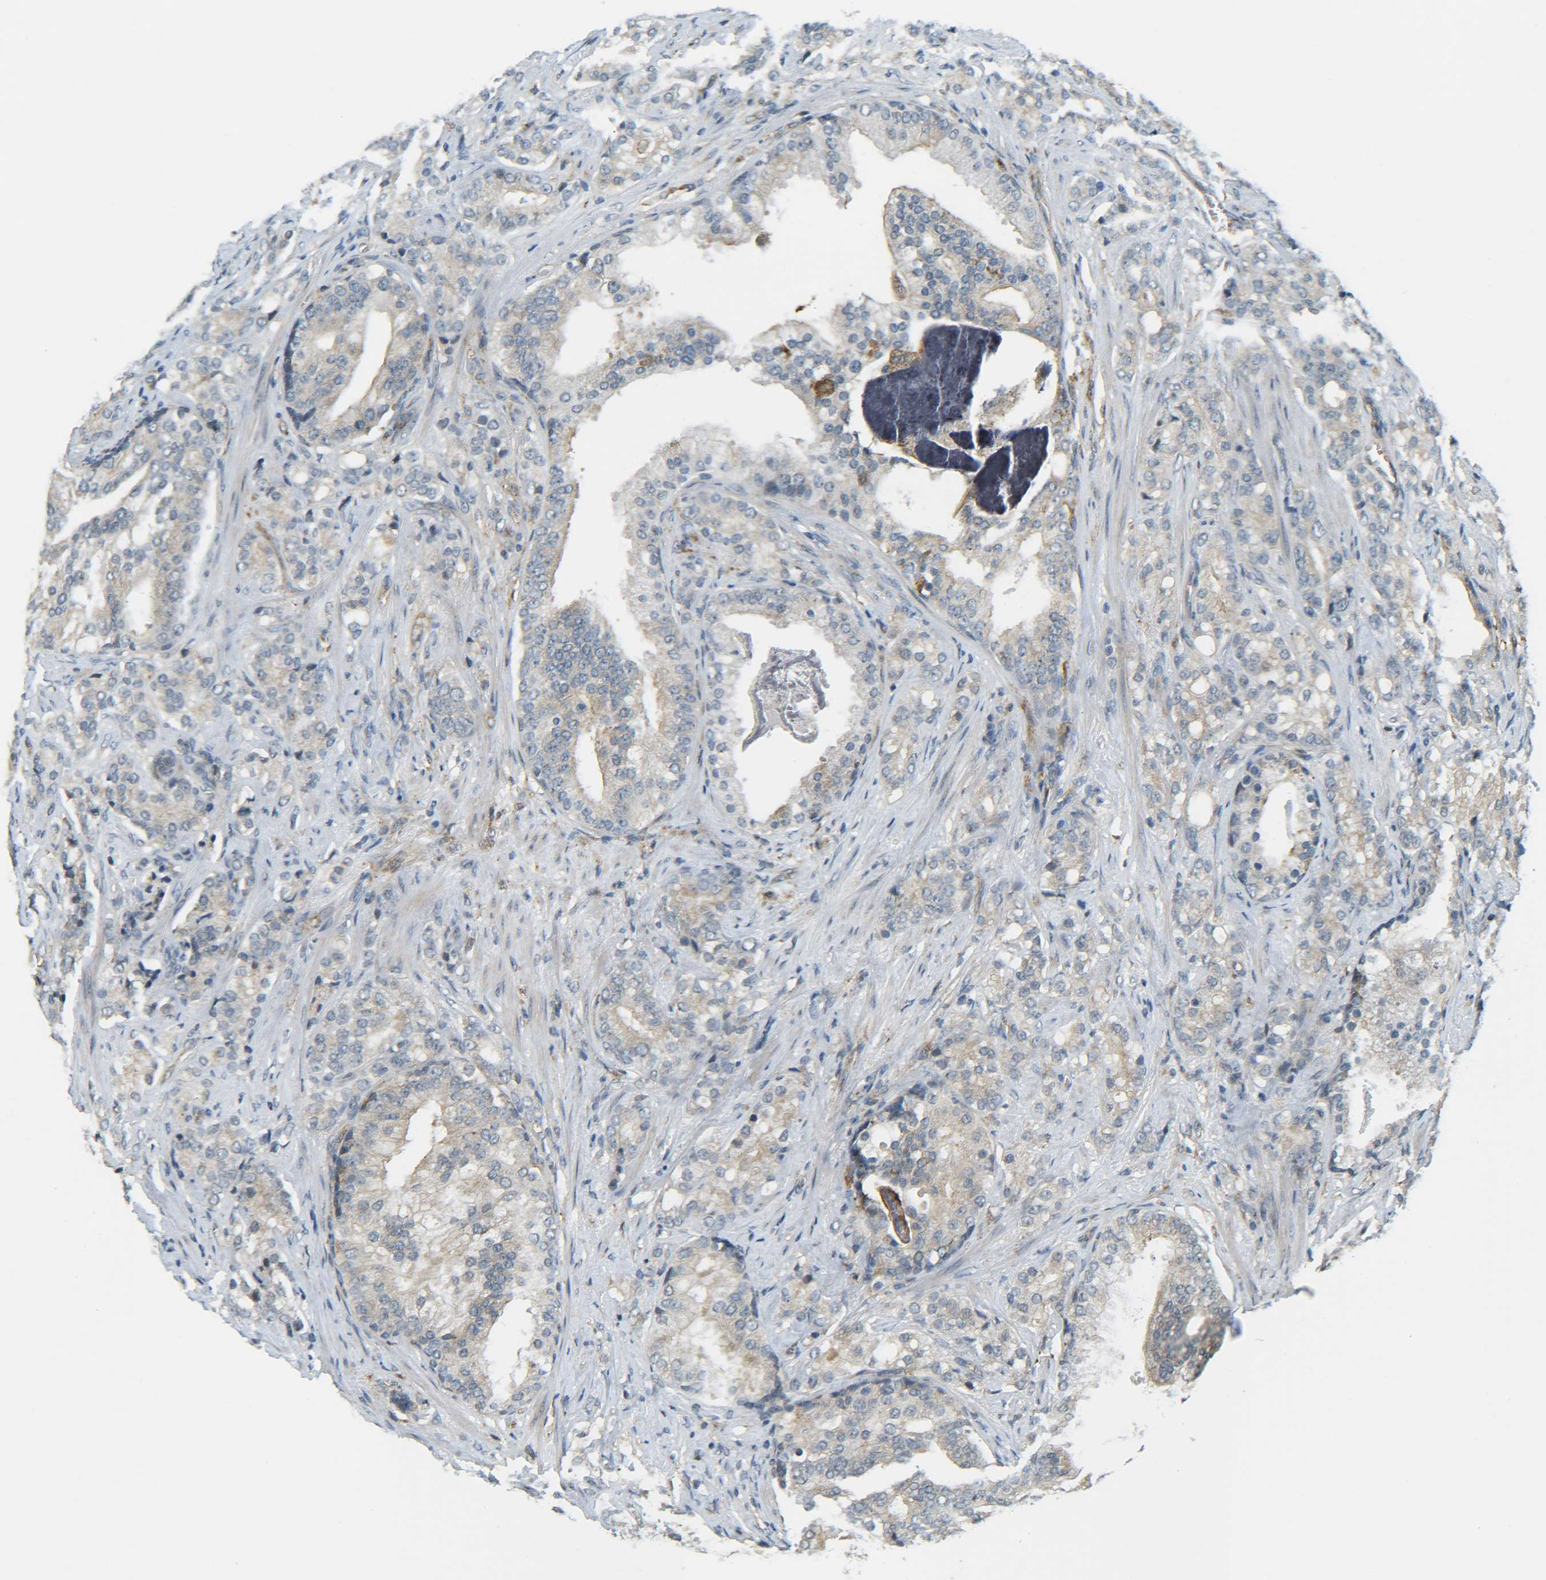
{"staining": {"intensity": "weak", "quantity": ">75%", "location": "cytoplasmic/membranous"}, "tissue": "prostate cancer", "cell_type": "Tumor cells", "image_type": "cancer", "snomed": [{"axis": "morphology", "description": "Adenocarcinoma, Low grade"}, {"axis": "topography", "description": "Prostate"}], "caption": "IHC (DAB (3,3'-diaminobenzidine)) staining of prostate low-grade adenocarcinoma reveals weak cytoplasmic/membranous protein expression in approximately >75% of tumor cells.", "gene": "DAB2", "patient": {"sex": "male", "age": 58}}